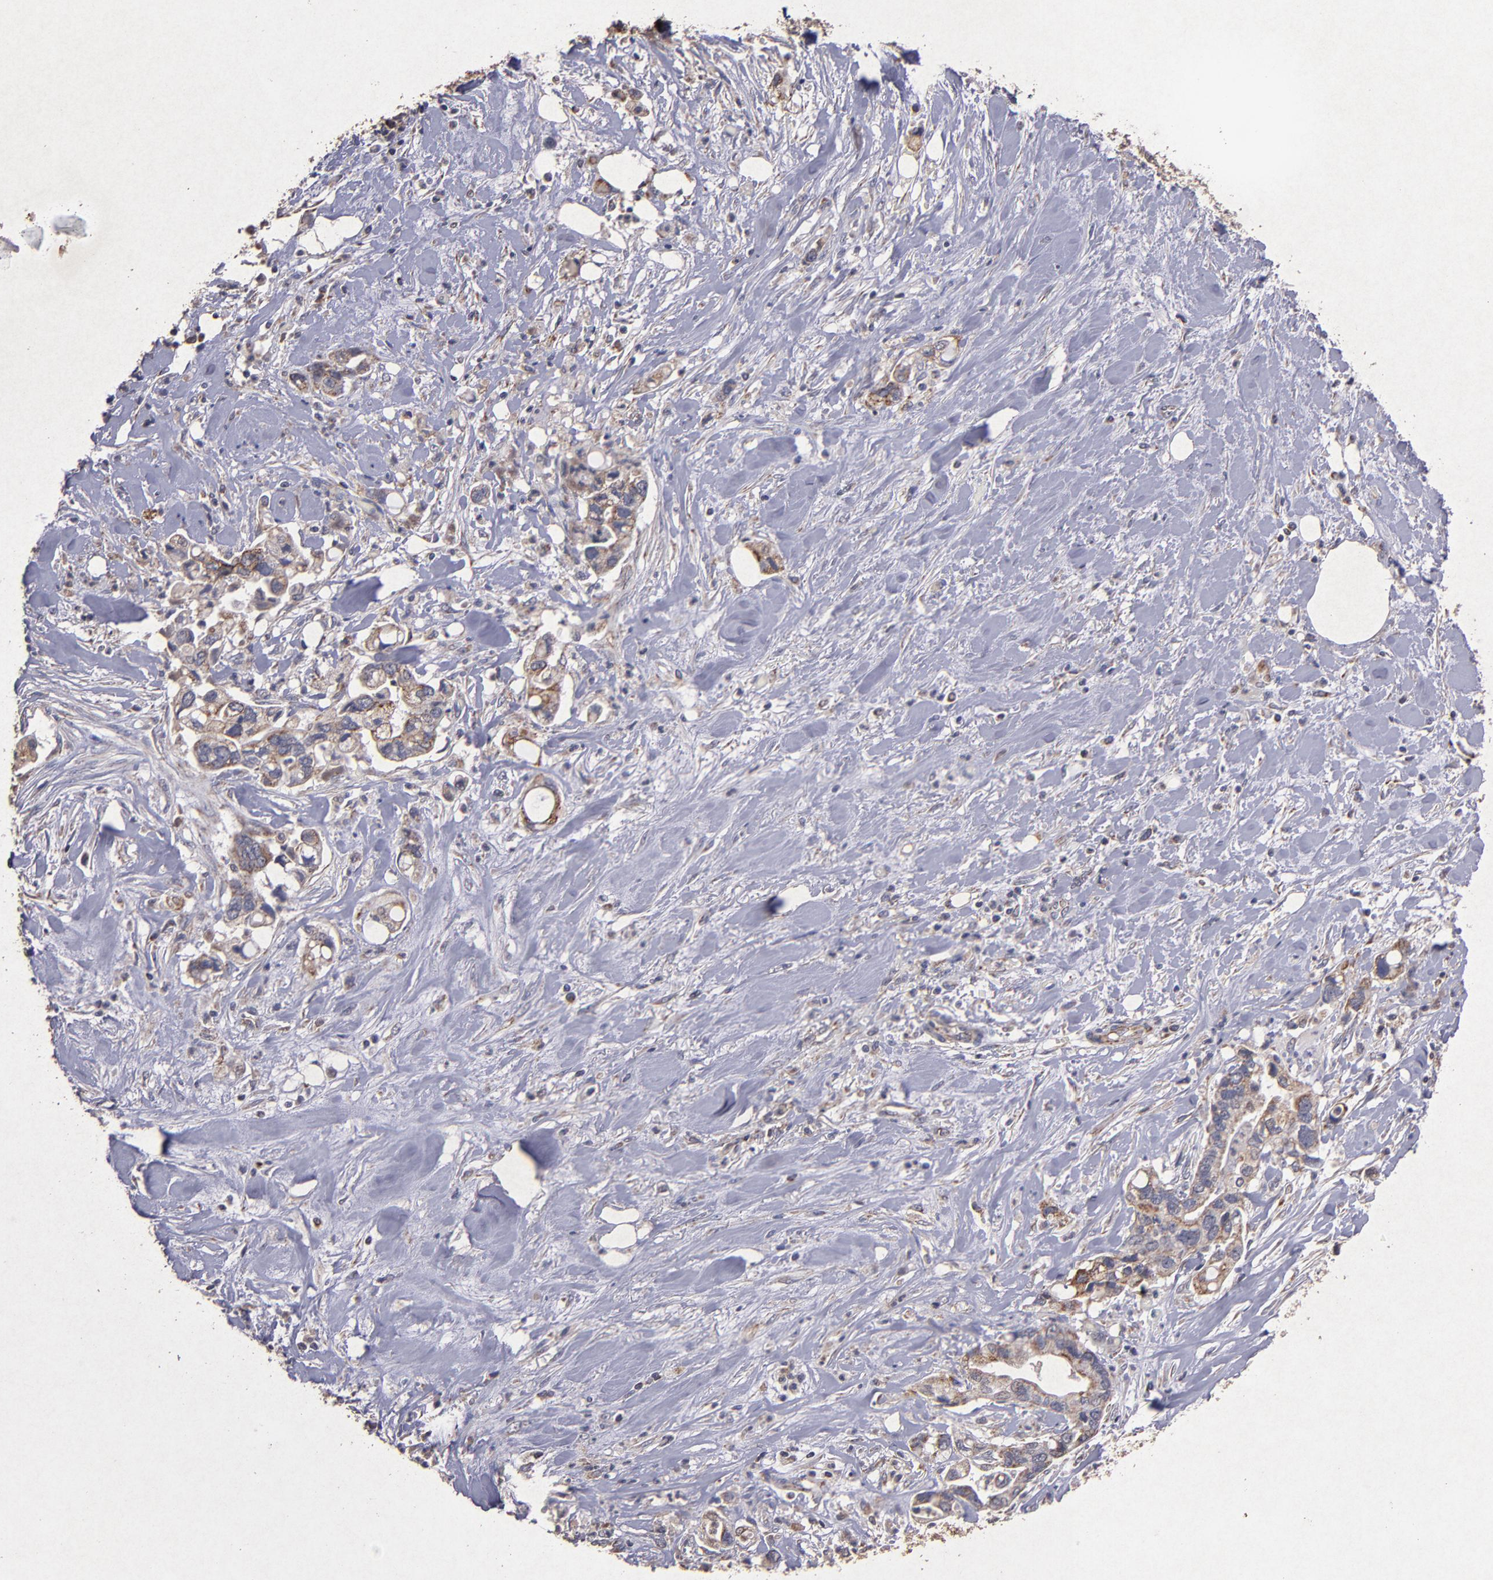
{"staining": {"intensity": "weak", "quantity": ">75%", "location": "cytoplasmic/membranous"}, "tissue": "pancreatic cancer", "cell_type": "Tumor cells", "image_type": "cancer", "snomed": [{"axis": "morphology", "description": "Adenocarcinoma, NOS"}, {"axis": "topography", "description": "Pancreas"}], "caption": "A histopathology image of pancreatic adenocarcinoma stained for a protein demonstrates weak cytoplasmic/membranous brown staining in tumor cells.", "gene": "TIMM9", "patient": {"sex": "male", "age": 70}}